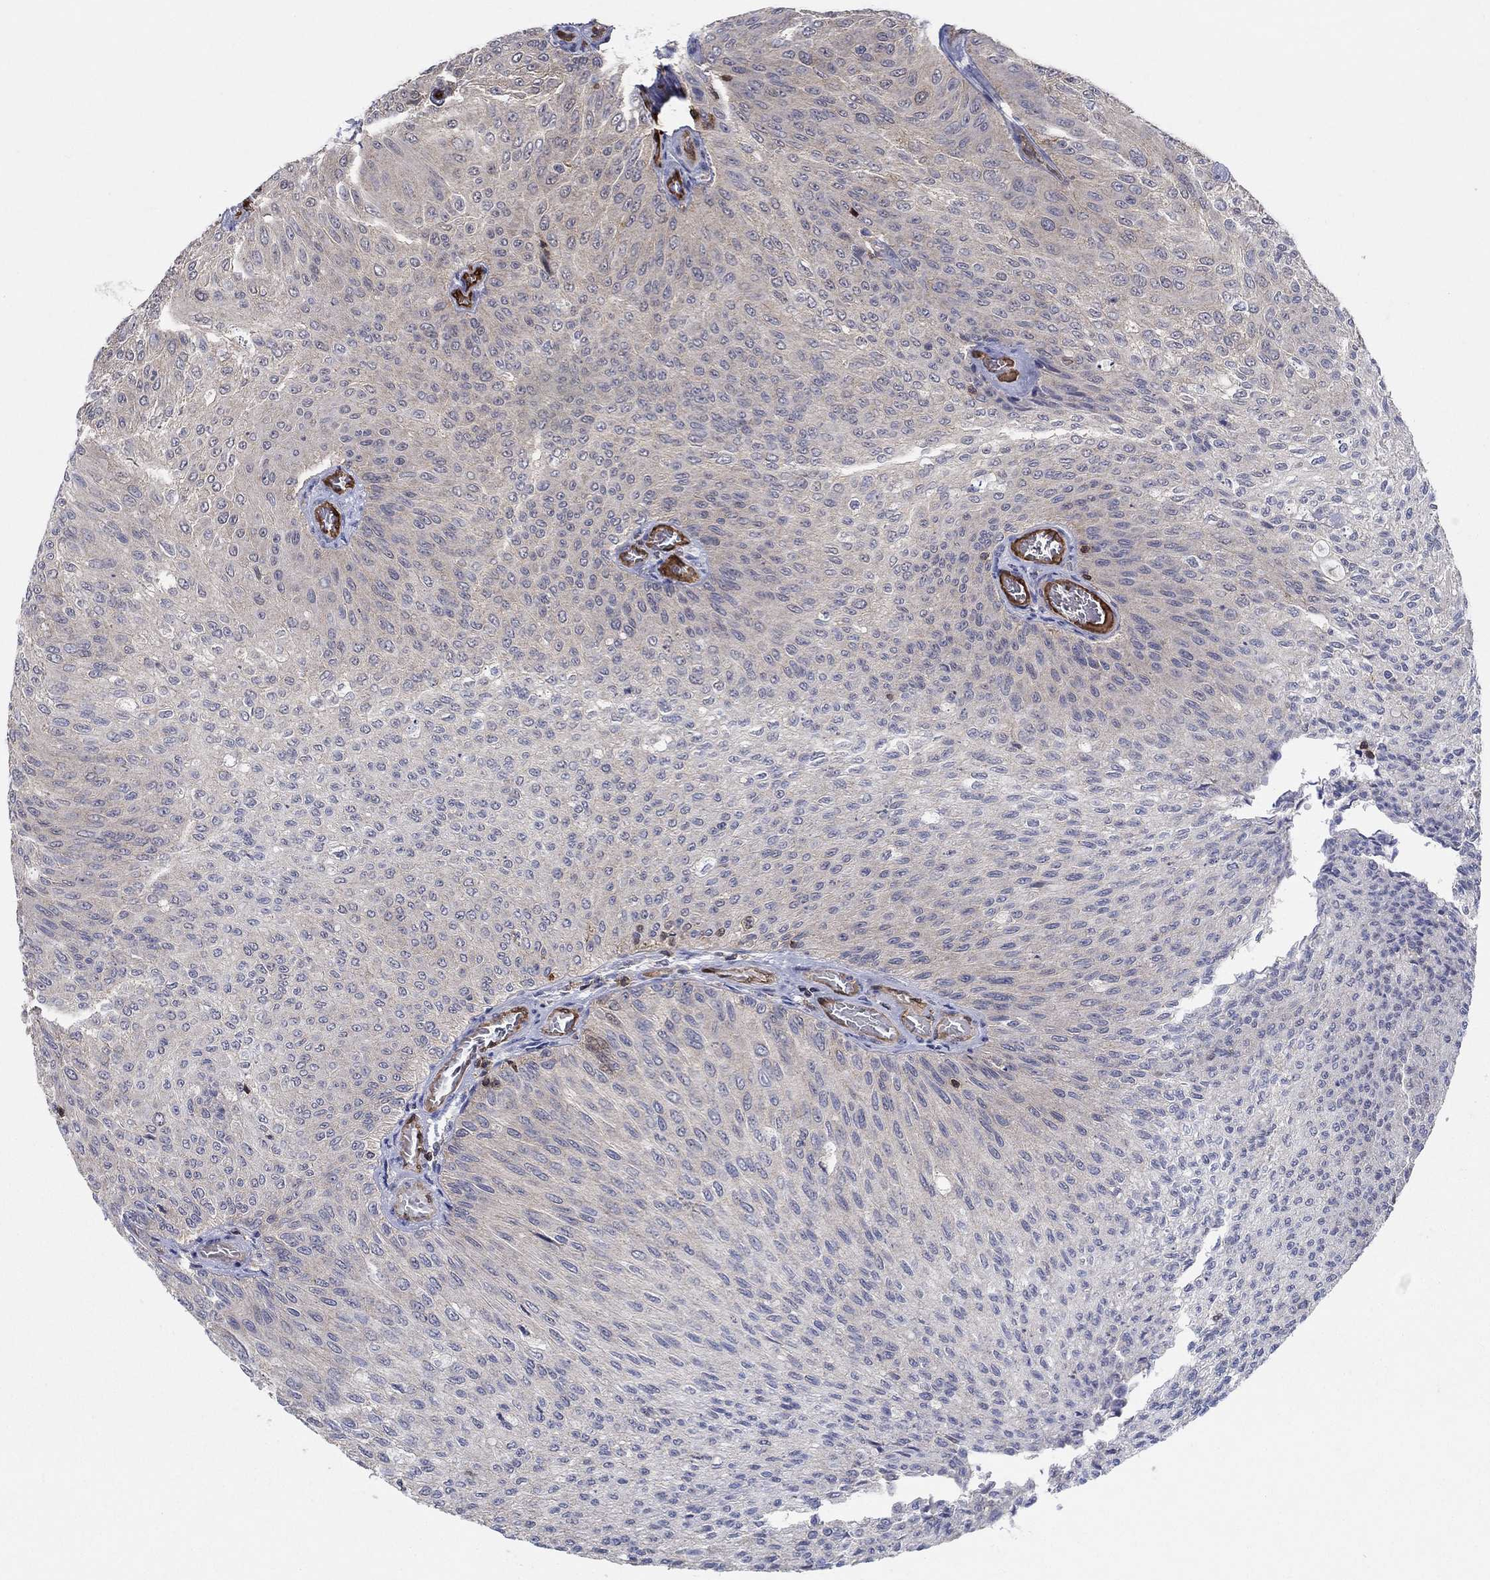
{"staining": {"intensity": "negative", "quantity": "none", "location": "none"}, "tissue": "urothelial cancer", "cell_type": "Tumor cells", "image_type": "cancer", "snomed": [{"axis": "morphology", "description": "Urothelial carcinoma, Low grade"}, {"axis": "topography", "description": "Ureter, NOS"}, {"axis": "topography", "description": "Urinary bladder"}], "caption": "Immunohistochemical staining of human low-grade urothelial carcinoma reveals no significant positivity in tumor cells.", "gene": "AGFG2", "patient": {"sex": "male", "age": 78}}